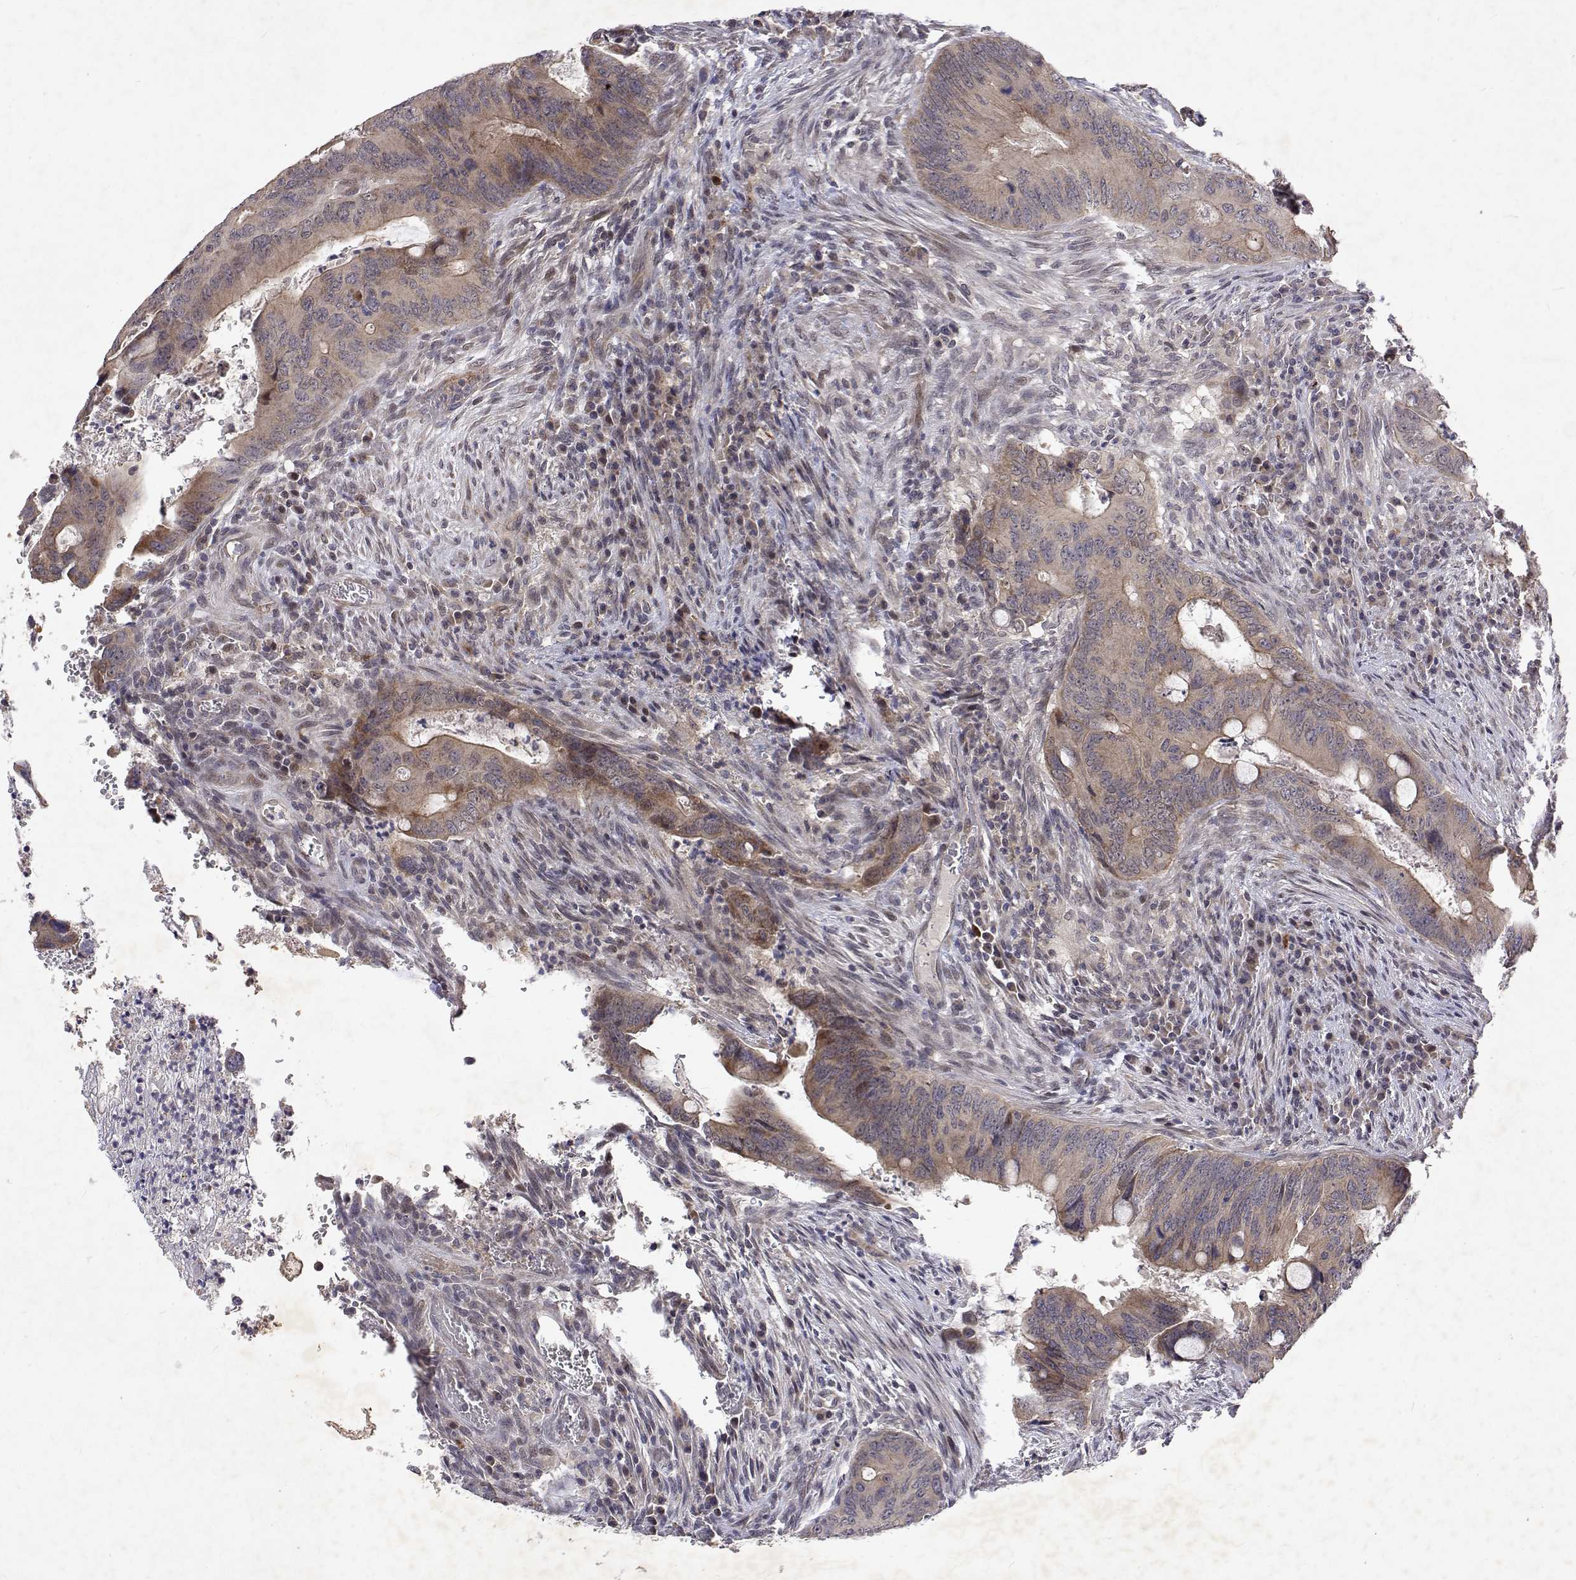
{"staining": {"intensity": "weak", "quantity": ">75%", "location": "cytoplasmic/membranous"}, "tissue": "colorectal cancer", "cell_type": "Tumor cells", "image_type": "cancer", "snomed": [{"axis": "morphology", "description": "Adenocarcinoma, NOS"}, {"axis": "topography", "description": "Colon"}], "caption": "Immunohistochemical staining of human colorectal adenocarcinoma demonstrates low levels of weak cytoplasmic/membranous protein staining in about >75% of tumor cells. (brown staining indicates protein expression, while blue staining denotes nuclei).", "gene": "ALKBH8", "patient": {"sex": "female", "age": 74}}